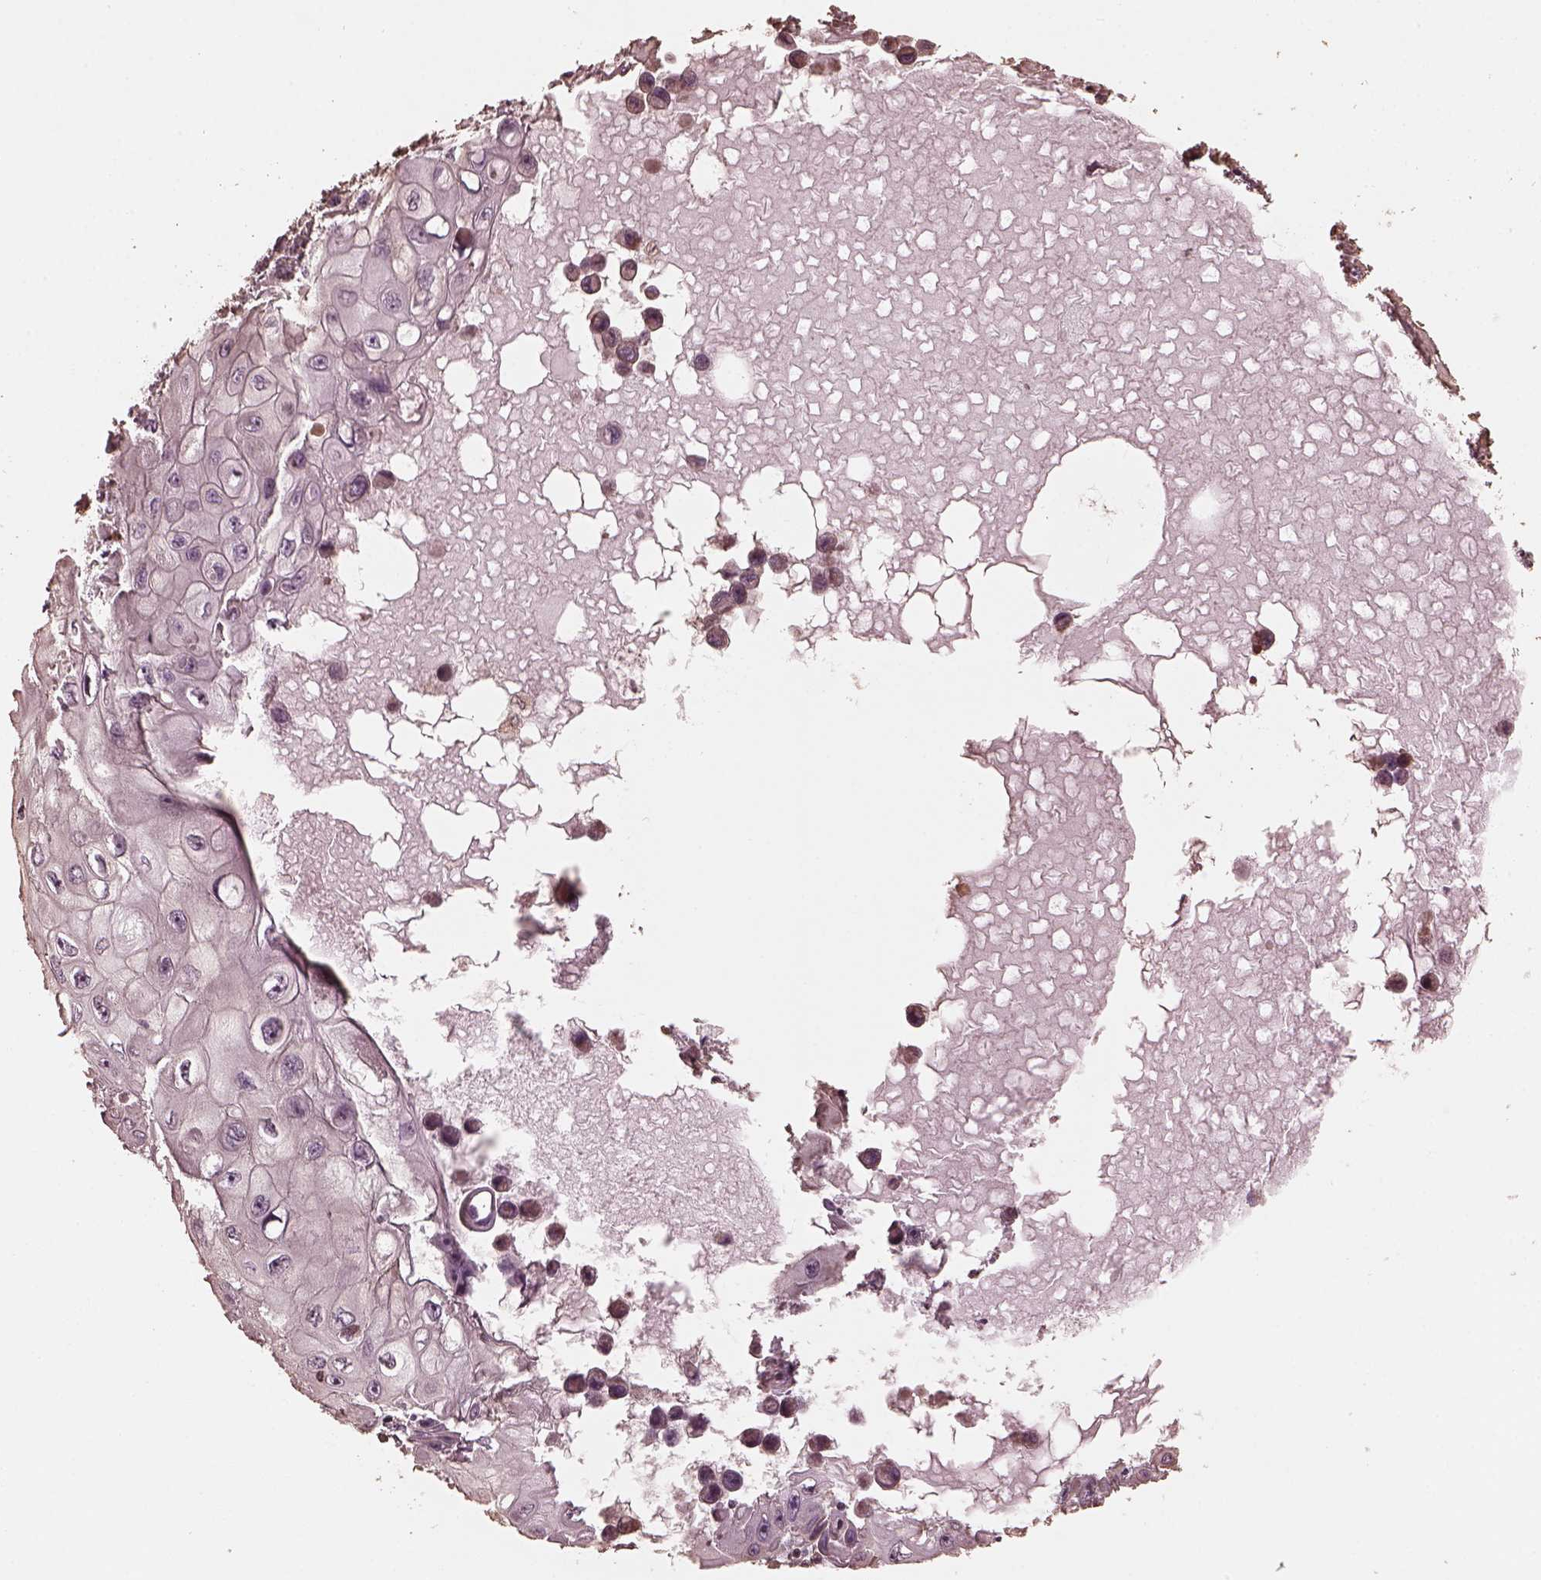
{"staining": {"intensity": "negative", "quantity": "none", "location": "none"}, "tissue": "skin cancer", "cell_type": "Tumor cells", "image_type": "cancer", "snomed": [{"axis": "morphology", "description": "Squamous cell carcinoma, NOS"}, {"axis": "topography", "description": "Skin"}], "caption": "Human skin squamous cell carcinoma stained for a protein using IHC displays no expression in tumor cells.", "gene": "GTPBP1", "patient": {"sex": "male", "age": 82}}